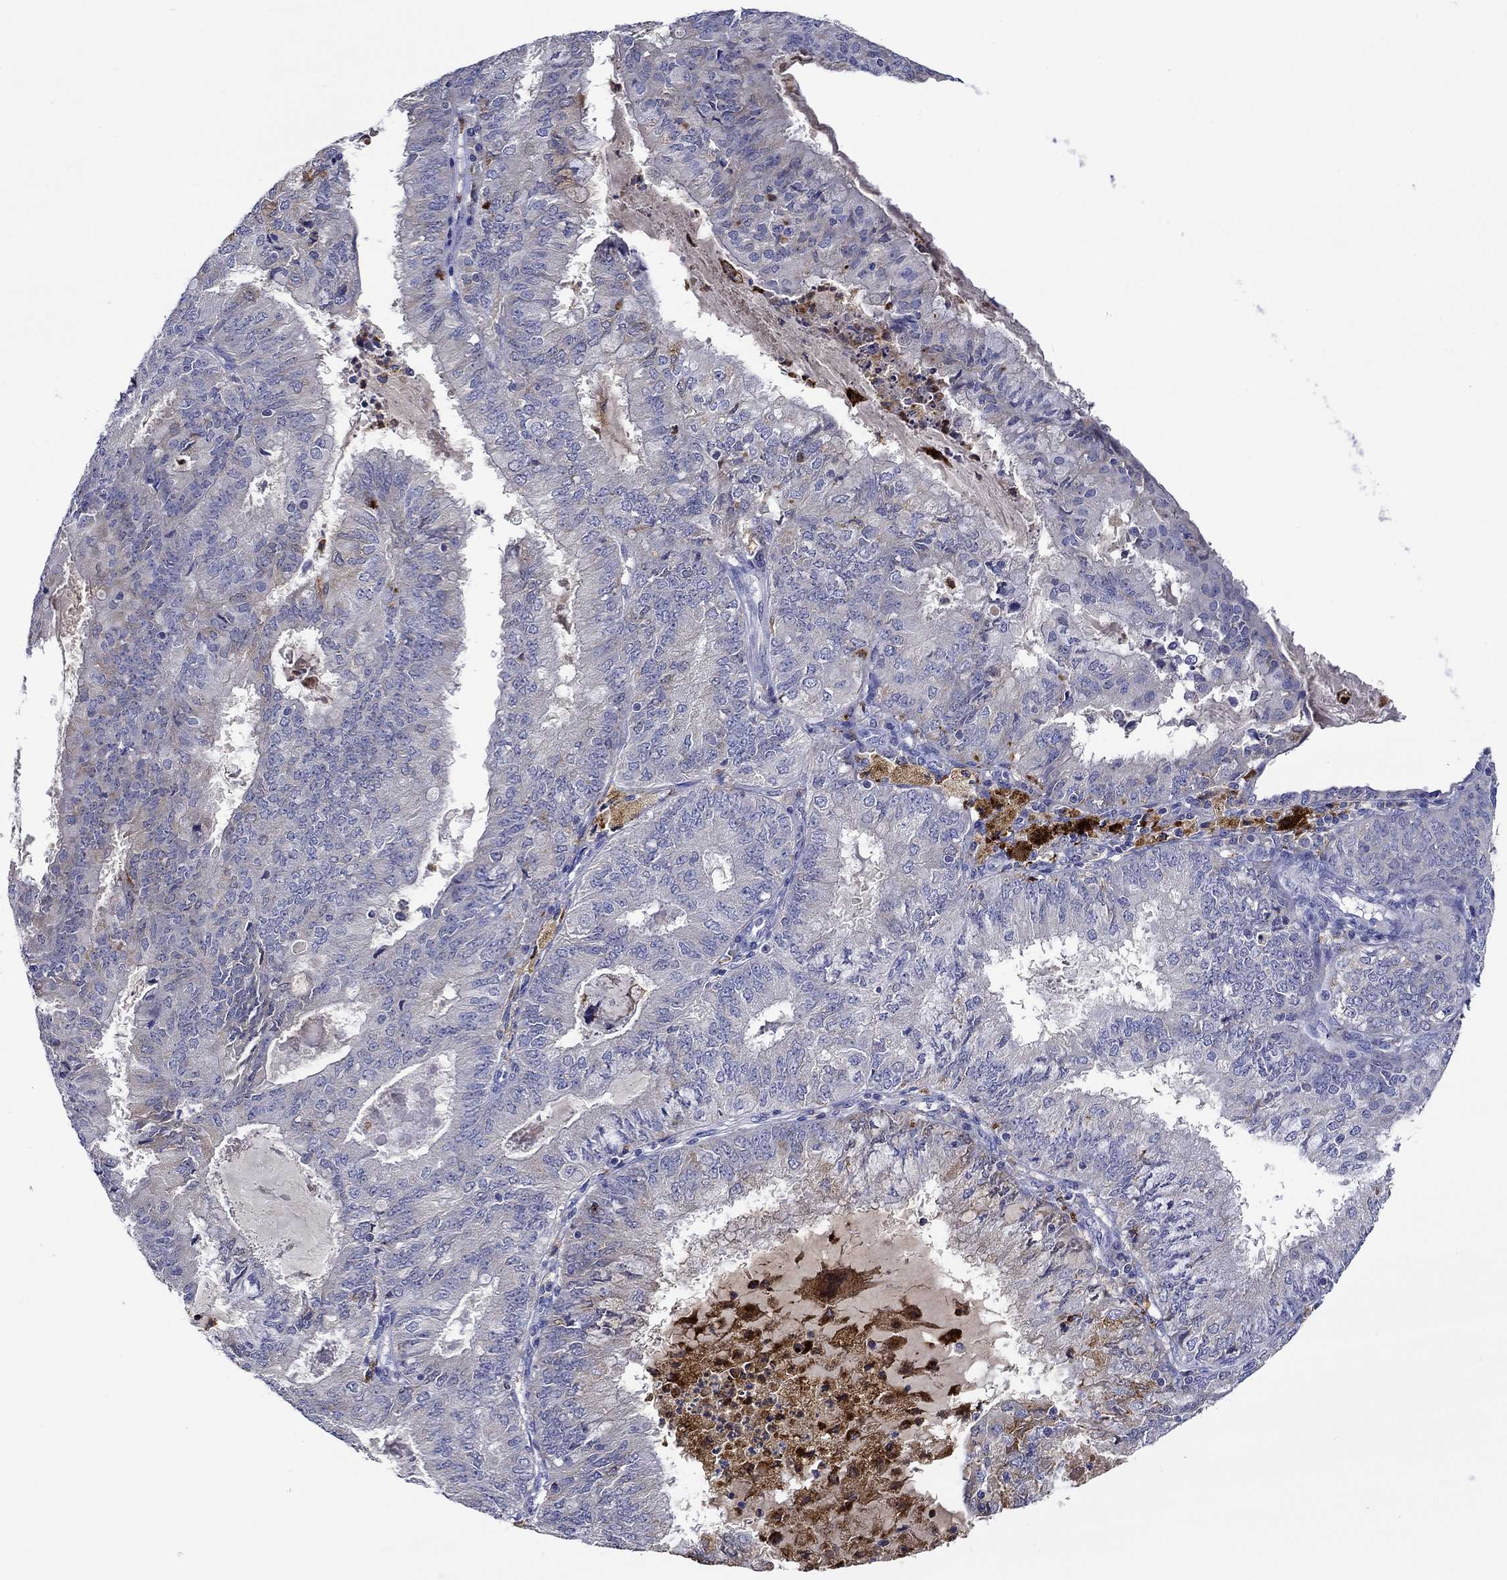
{"staining": {"intensity": "weak", "quantity": "25%-75%", "location": "cytoplasmic/membranous"}, "tissue": "endometrial cancer", "cell_type": "Tumor cells", "image_type": "cancer", "snomed": [{"axis": "morphology", "description": "Adenocarcinoma, NOS"}, {"axis": "topography", "description": "Endometrium"}], "caption": "Adenocarcinoma (endometrial) stained with a protein marker reveals weak staining in tumor cells.", "gene": "CHIT1", "patient": {"sex": "female", "age": 57}}